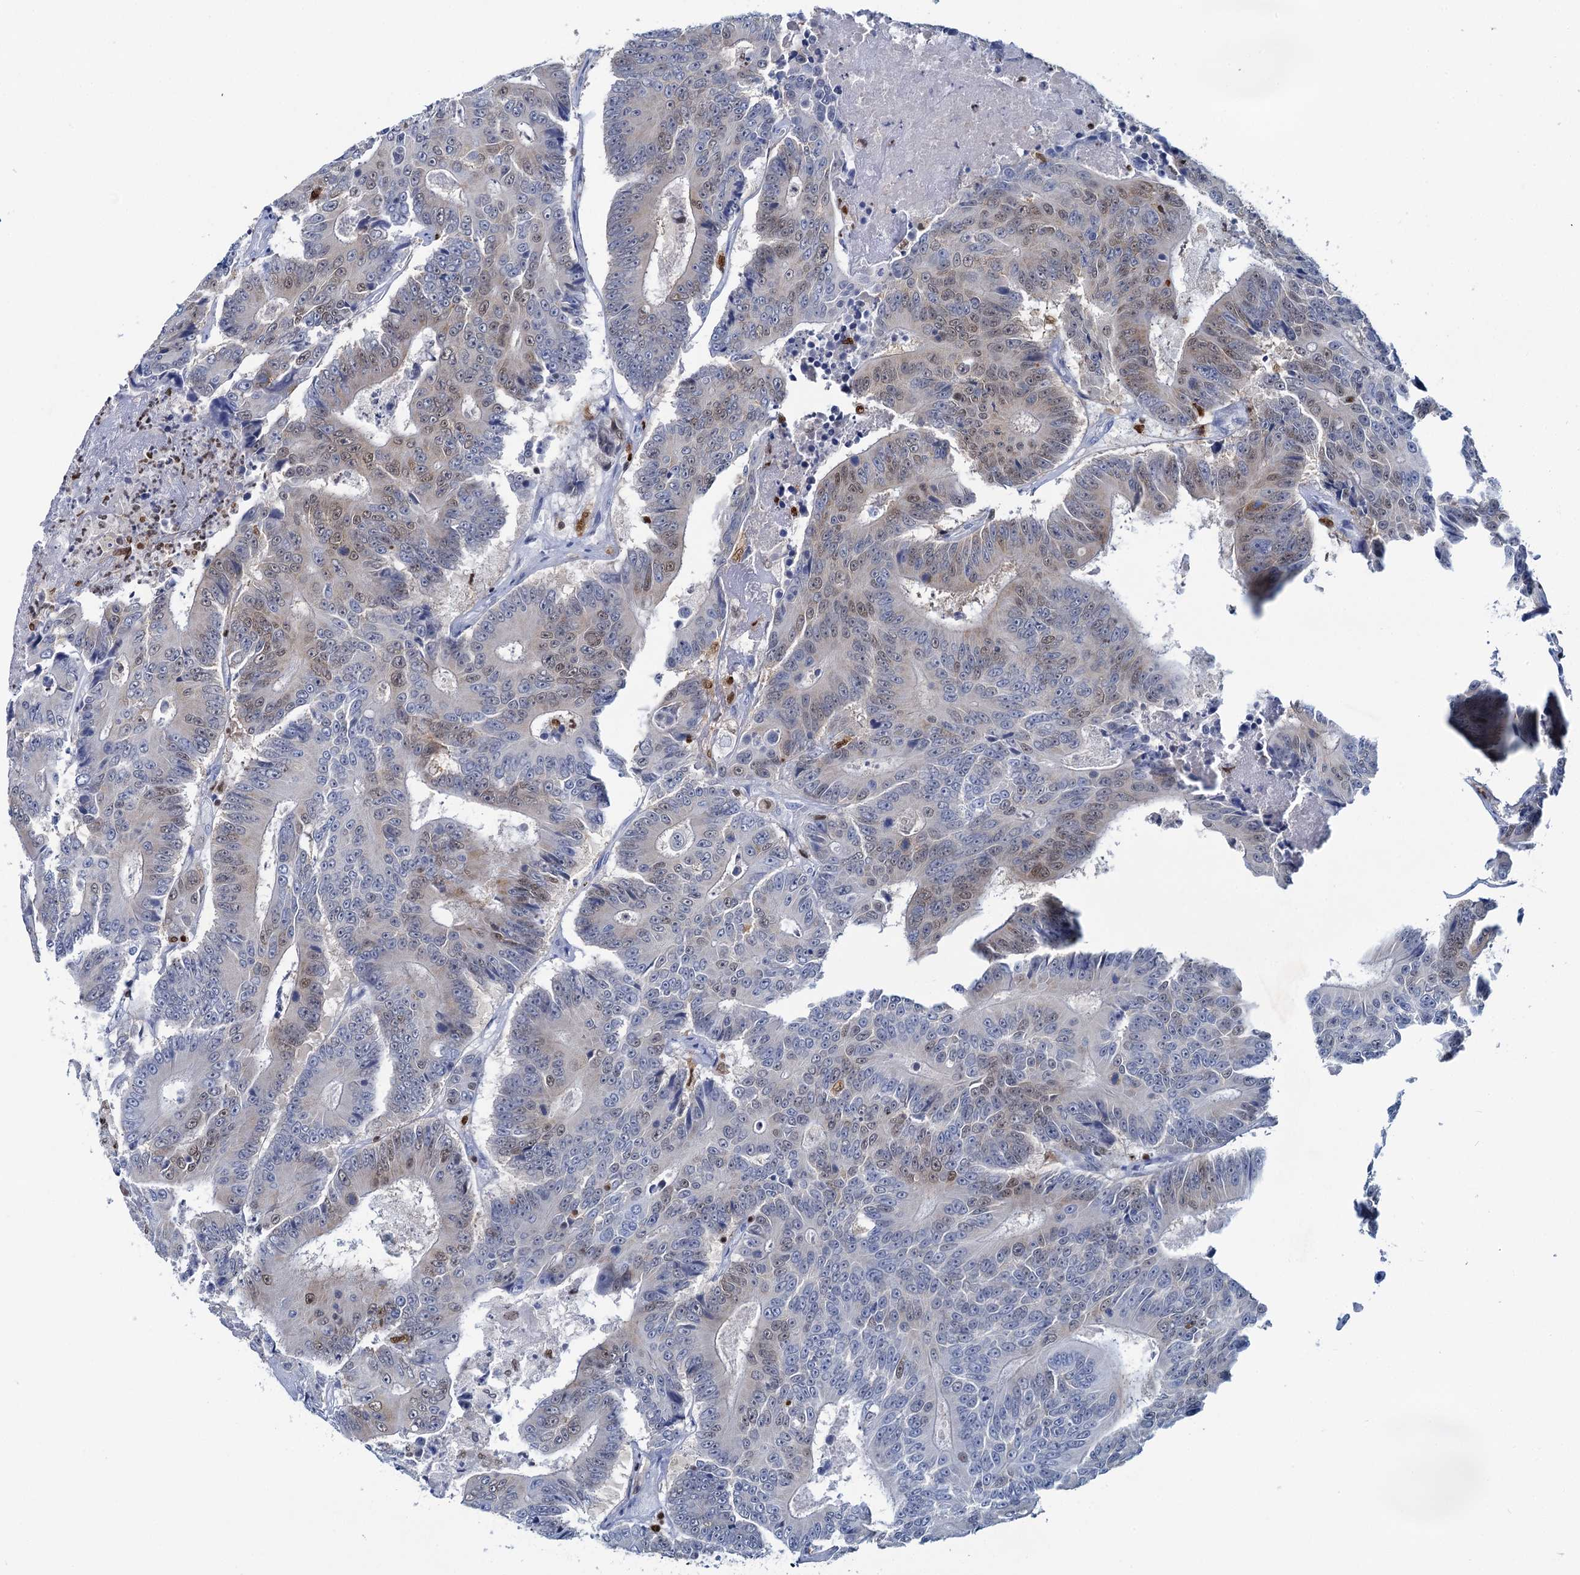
{"staining": {"intensity": "weak", "quantity": "25%-75%", "location": "nuclear"}, "tissue": "colorectal cancer", "cell_type": "Tumor cells", "image_type": "cancer", "snomed": [{"axis": "morphology", "description": "Adenocarcinoma, NOS"}, {"axis": "topography", "description": "Colon"}], "caption": "Immunohistochemistry (IHC) of human colorectal adenocarcinoma reveals low levels of weak nuclear positivity in about 25%-75% of tumor cells. (DAB (3,3'-diaminobenzidine) = brown stain, brightfield microscopy at high magnification).", "gene": "CELF2", "patient": {"sex": "male", "age": 83}}